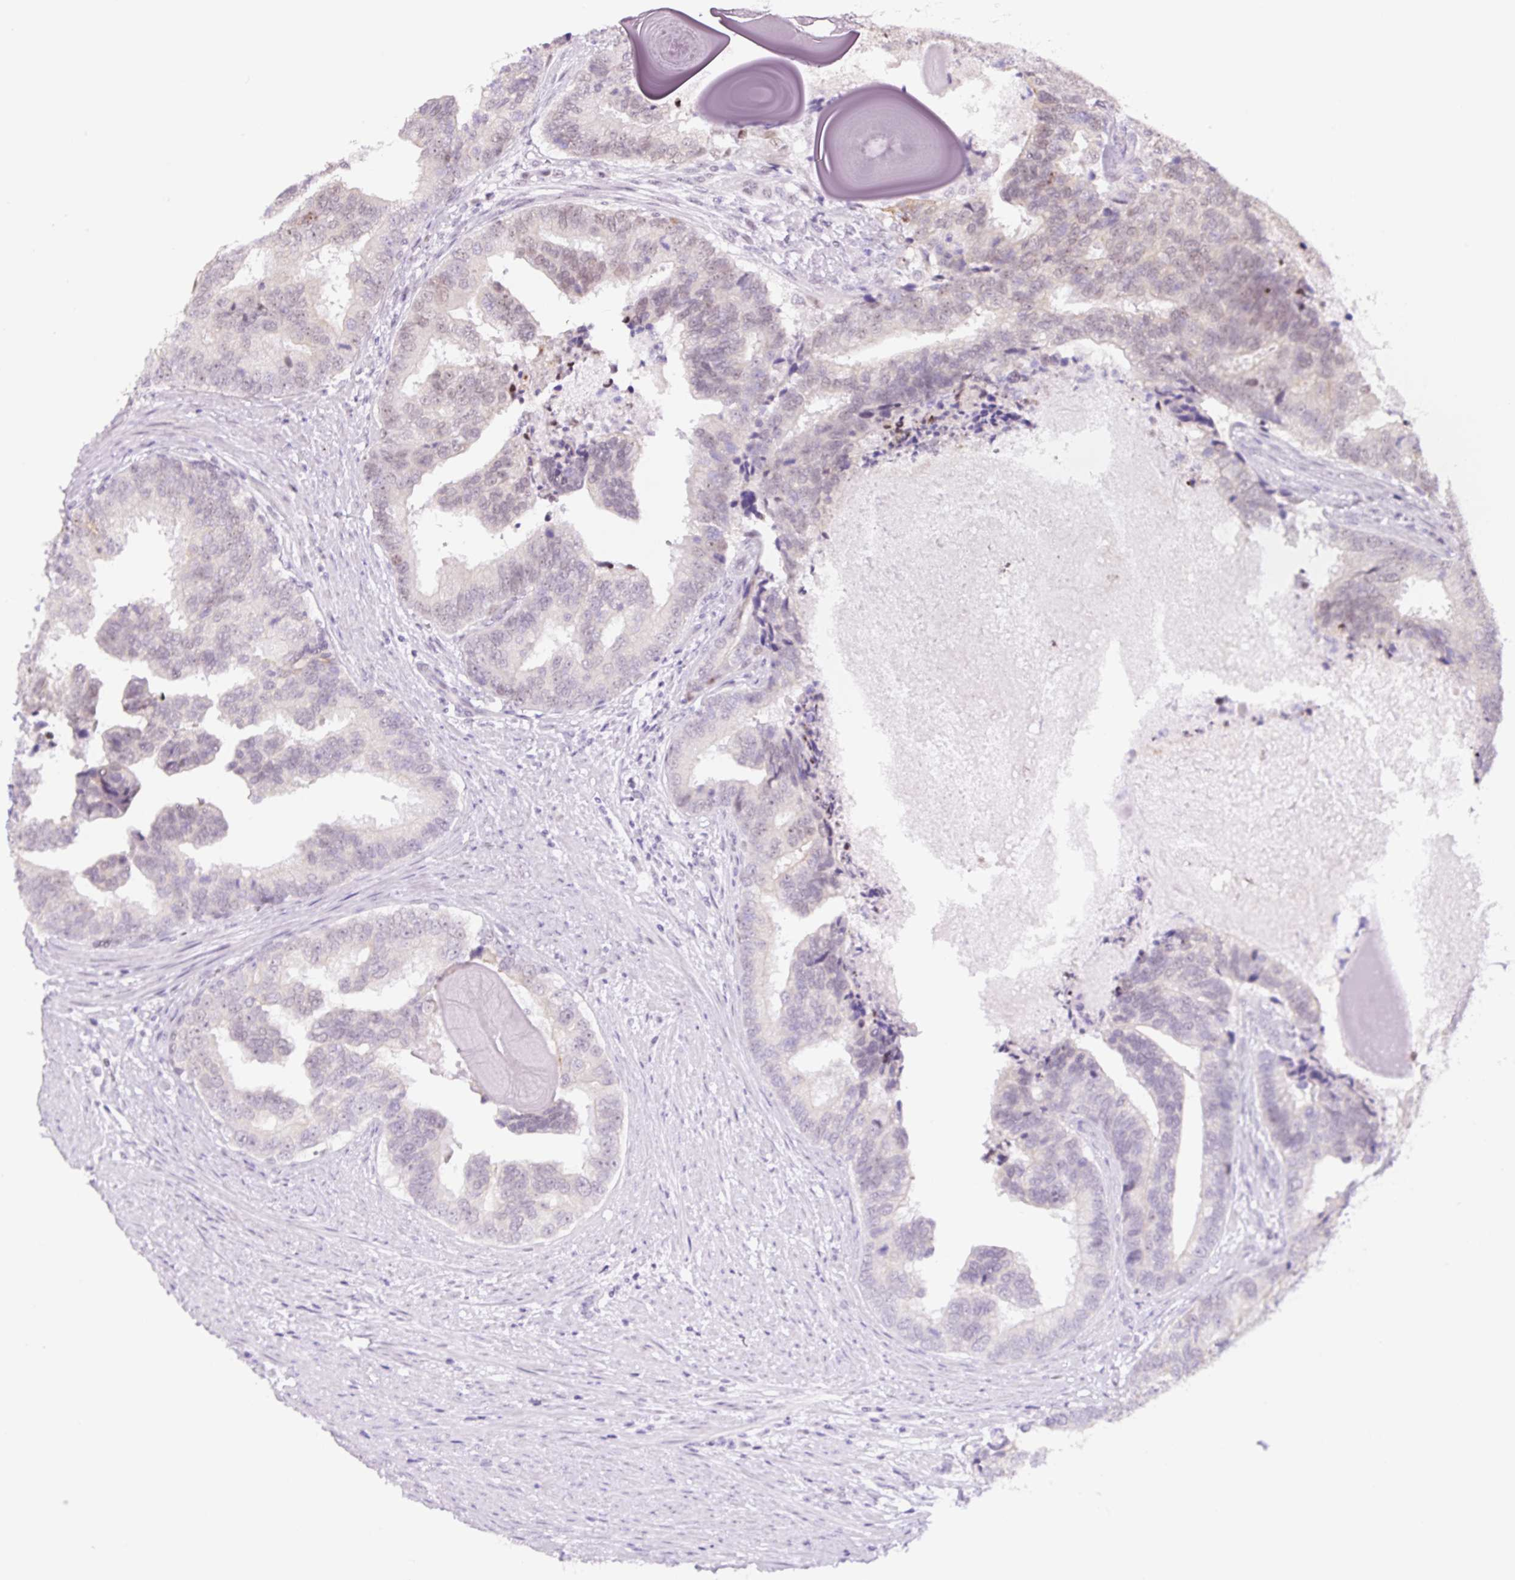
{"staining": {"intensity": "weak", "quantity": "<25%", "location": "nuclear"}, "tissue": "prostate cancer", "cell_type": "Tumor cells", "image_type": "cancer", "snomed": [{"axis": "morphology", "description": "Adenocarcinoma, High grade"}, {"axis": "topography", "description": "Prostate"}], "caption": "High magnification brightfield microscopy of prostate adenocarcinoma (high-grade) stained with DAB (brown) and counterstained with hematoxylin (blue): tumor cells show no significant staining.", "gene": "TAF1A", "patient": {"sex": "male", "age": 68}}